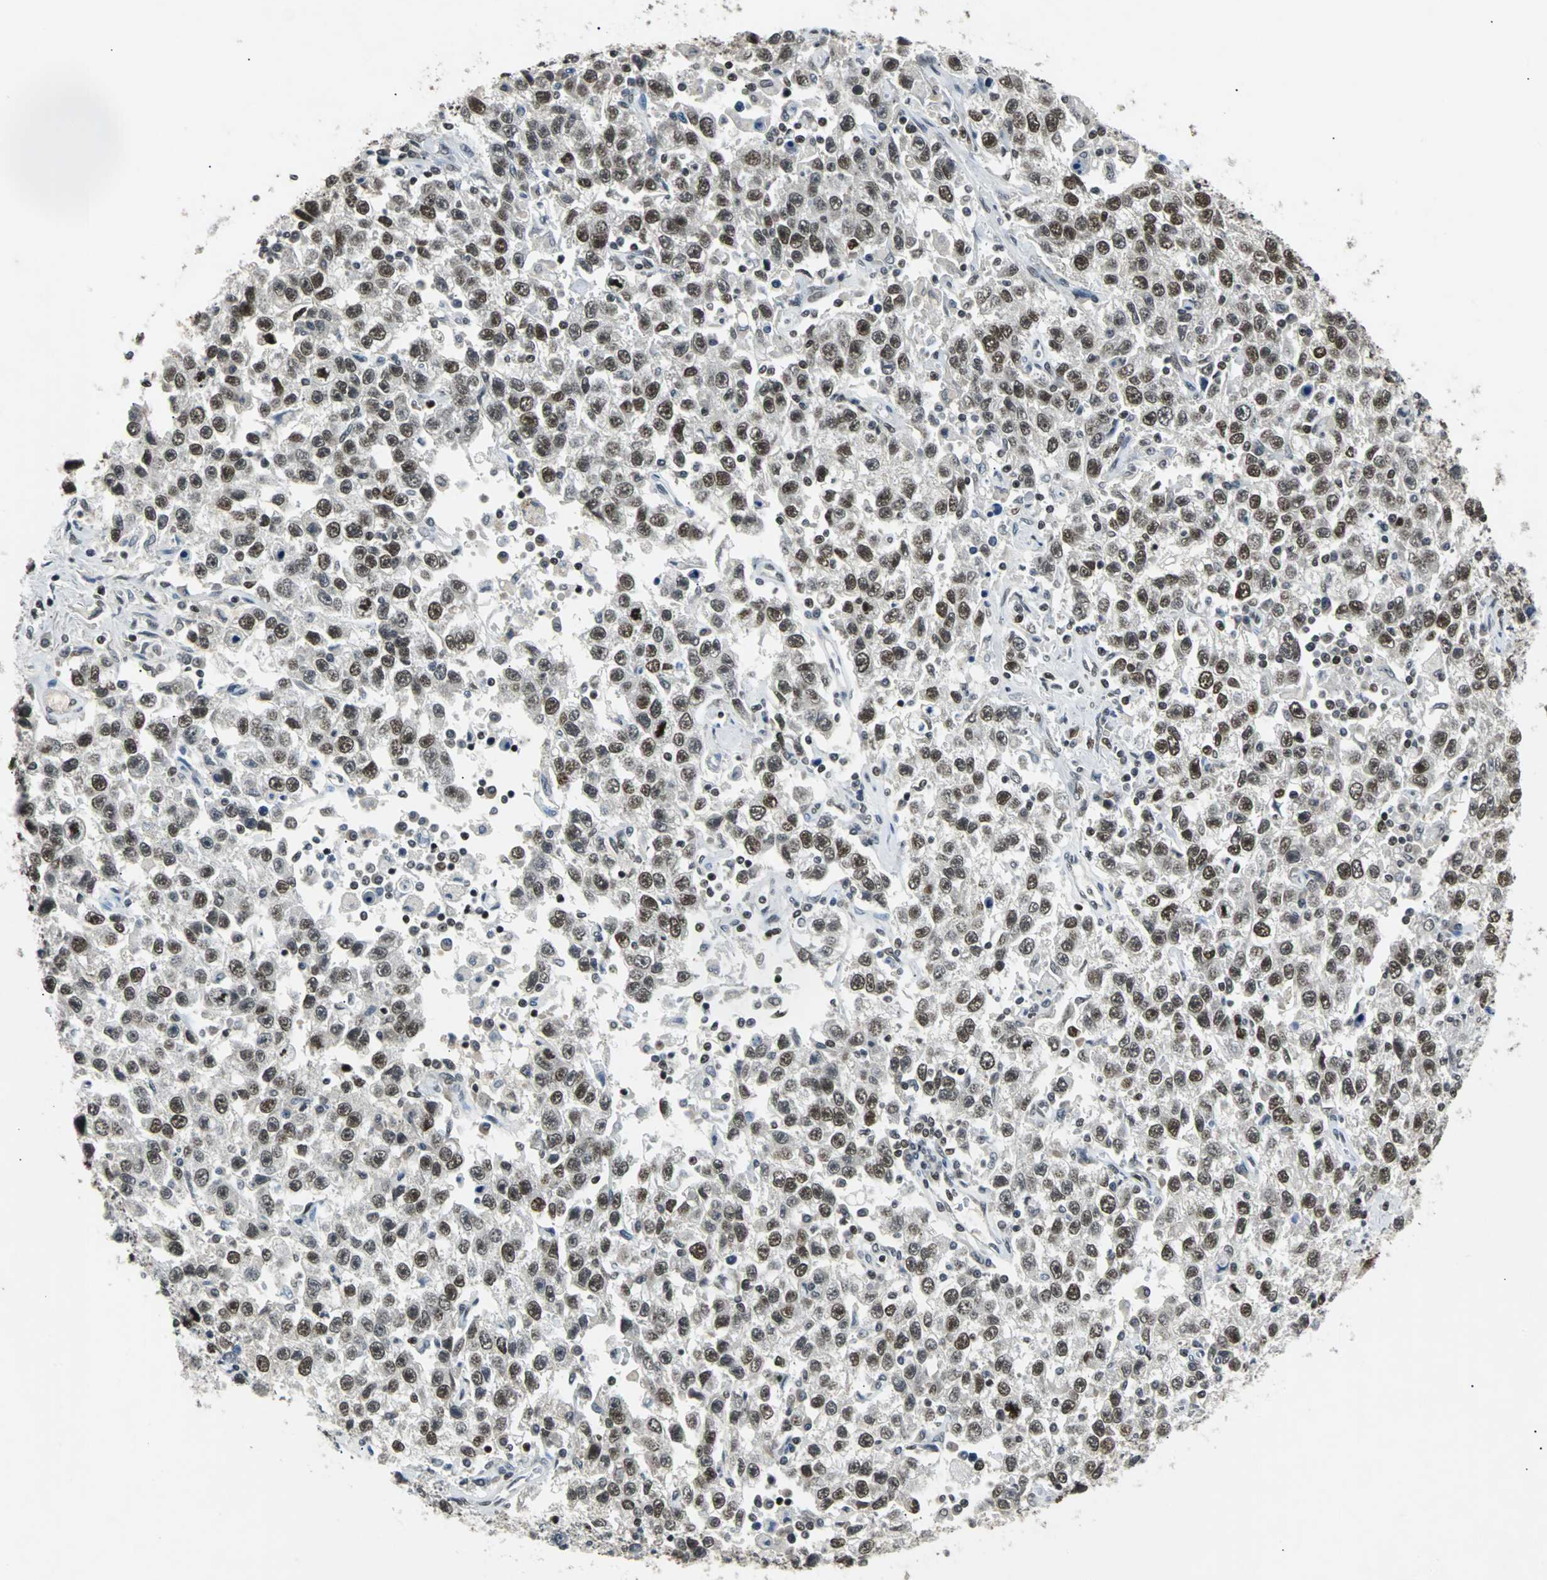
{"staining": {"intensity": "strong", "quantity": ">75%", "location": "nuclear"}, "tissue": "testis cancer", "cell_type": "Tumor cells", "image_type": "cancer", "snomed": [{"axis": "morphology", "description": "Seminoma, NOS"}, {"axis": "topography", "description": "Testis"}], "caption": "Testis cancer stained with a protein marker exhibits strong staining in tumor cells.", "gene": "GATAD2A", "patient": {"sex": "male", "age": 41}}